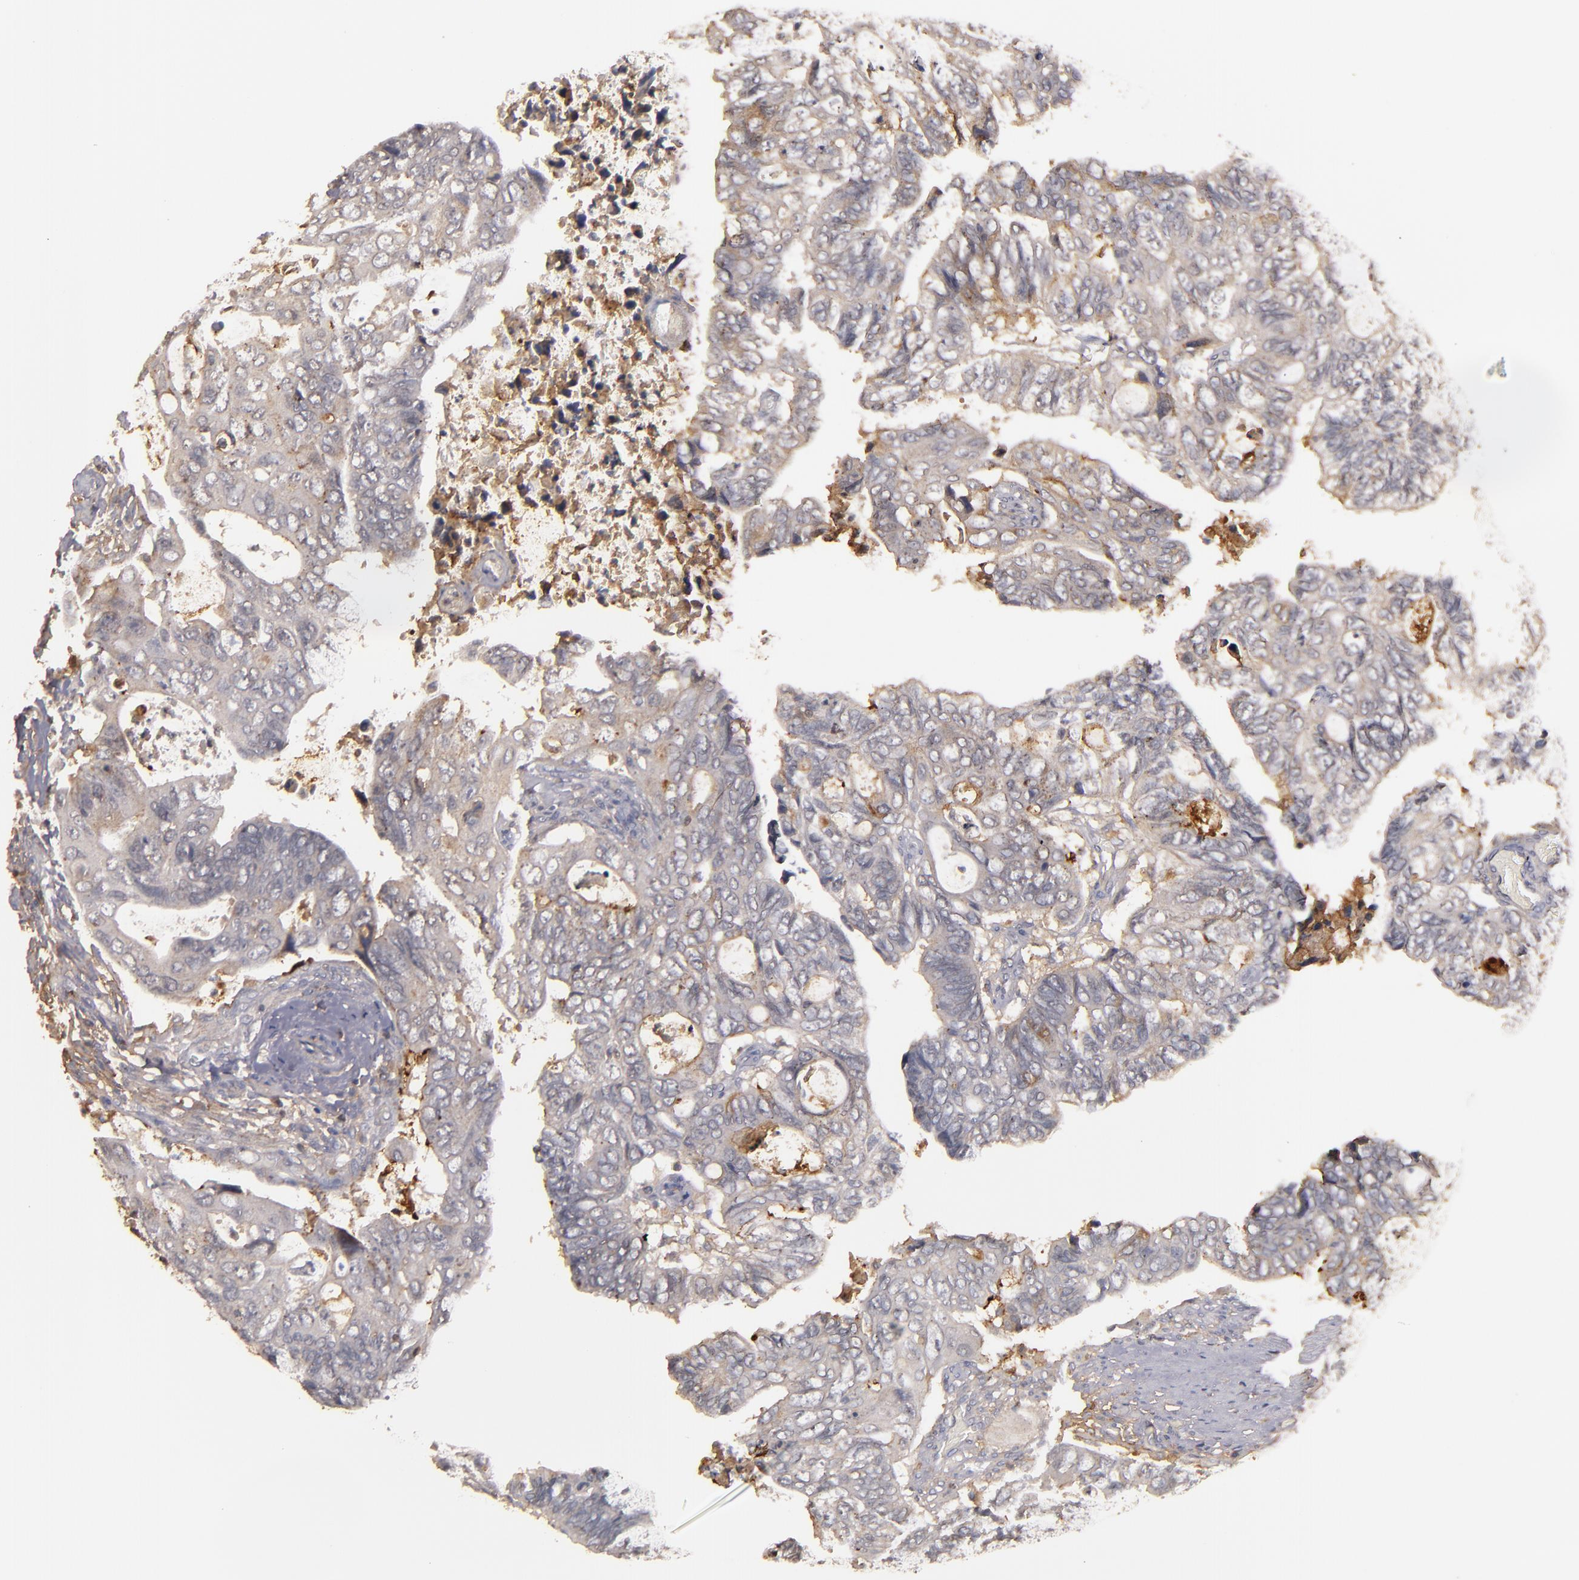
{"staining": {"intensity": "weak", "quantity": "<25%", "location": "cytoplasmic/membranous"}, "tissue": "colorectal cancer", "cell_type": "Tumor cells", "image_type": "cancer", "snomed": [{"axis": "morphology", "description": "Adenocarcinoma, NOS"}, {"axis": "topography", "description": "Rectum"}], "caption": "Immunohistochemistry photomicrograph of neoplastic tissue: human colorectal adenocarcinoma stained with DAB demonstrates no significant protein expression in tumor cells.", "gene": "MBL2", "patient": {"sex": "male", "age": 53}}